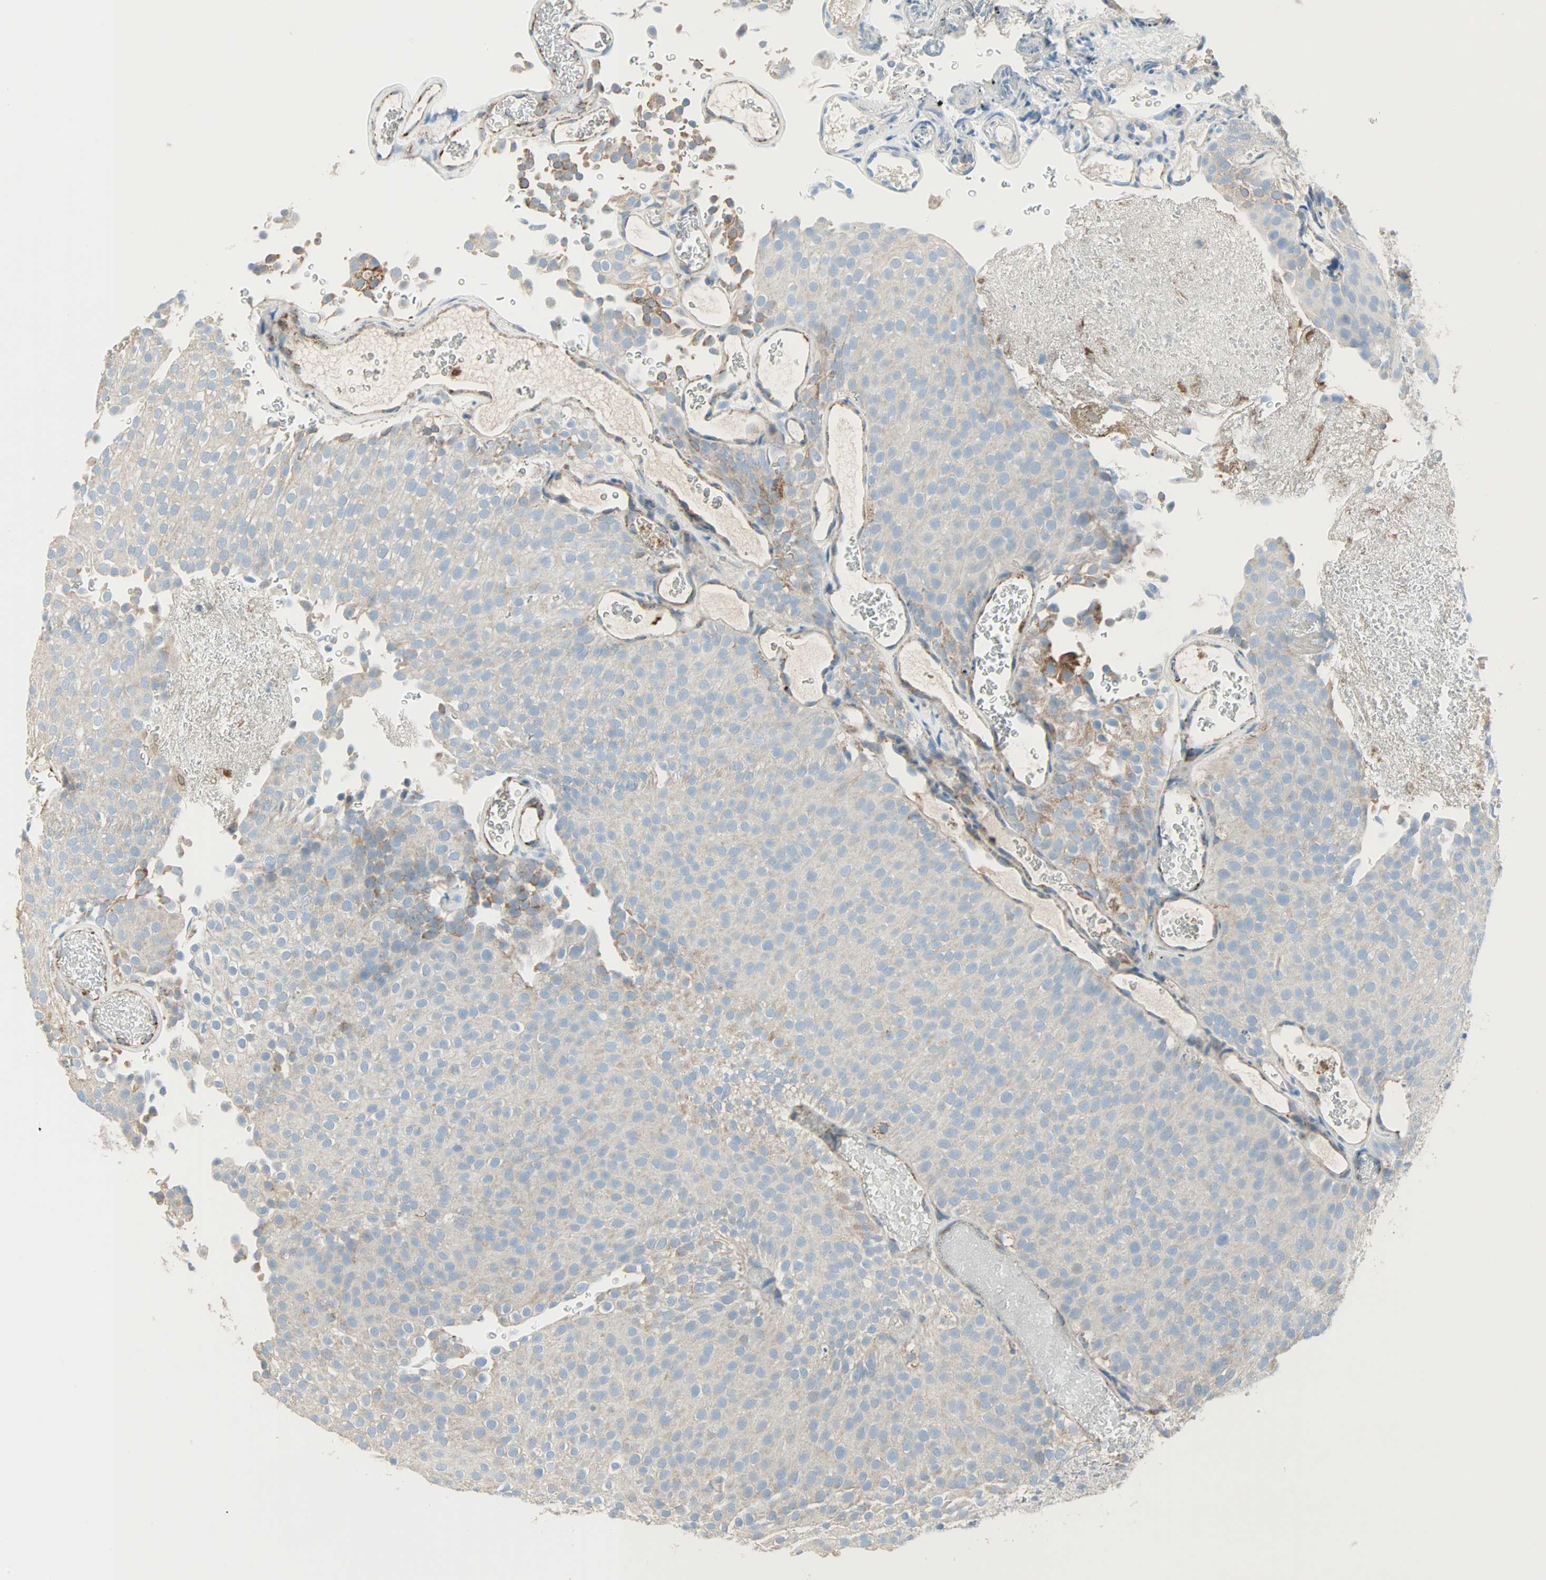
{"staining": {"intensity": "weak", "quantity": "<25%", "location": "cytoplasmic/membranous"}, "tissue": "urothelial cancer", "cell_type": "Tumor cells", "image_type": "cancer", "snomed": [{"axis": "morphology", "description": "Urothelial carcinoma, Low grade"}, {"axis": "topography", "description": "Urinary bladder"}], "caption": "Immunohistochemistry image of neoplastic tissue: urothelial cancer stained with DAB (3,3'-diaminobenzidine) shows no significant protein expression in tumor cells.", "gene": "ACVRL1", "patient": {"sex": "male", "age": 78}}